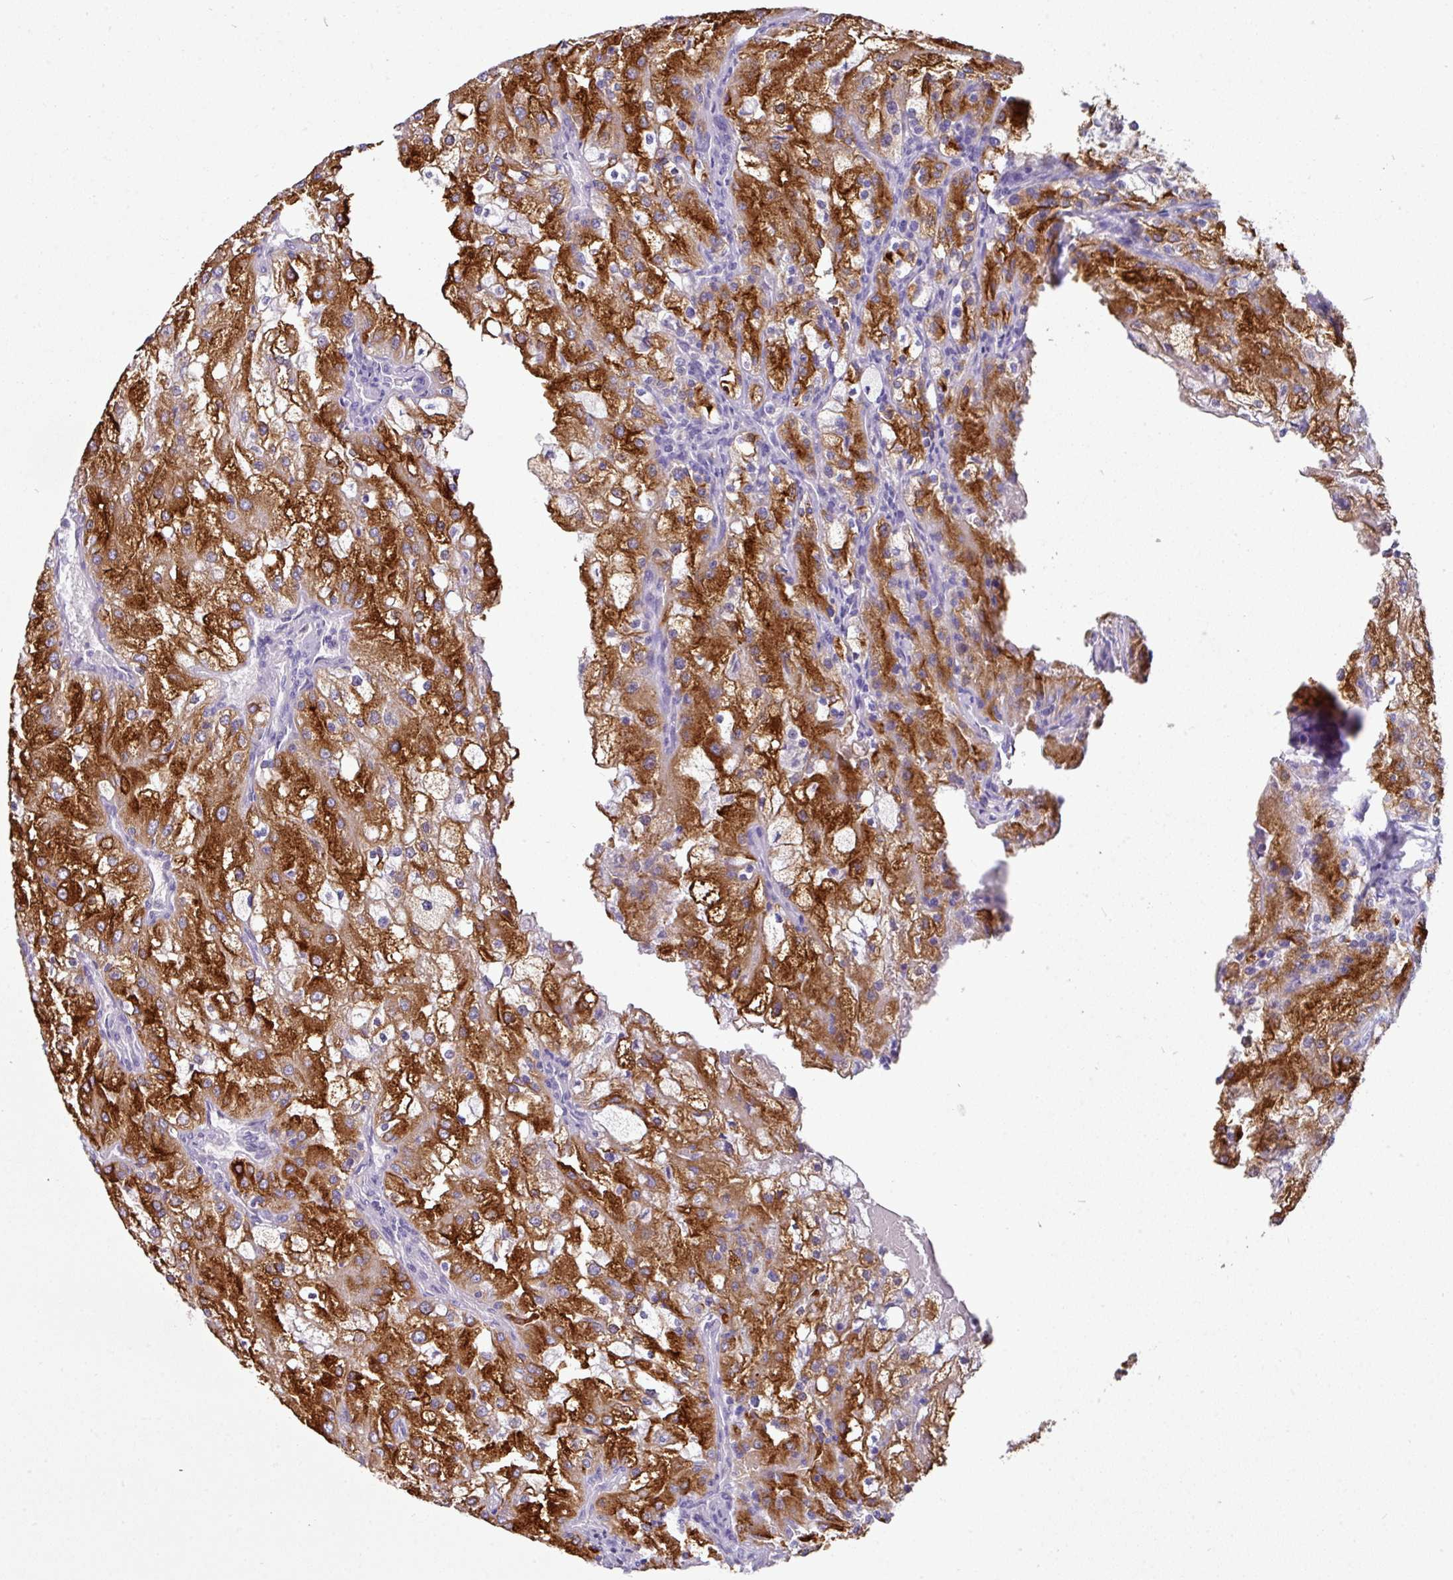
{"staining": {"intensity": "strong", "quantity": ">75%", "location": "cytoplasmic/membranous"}, "tissue": "renal cancer", "cell_type": "Tumor cells", "image_type": "cancer", "snomed": [{"axis": "morphology", "description": "Adenocarcinoma, NOS"}, {"axis": "topography", "description": "Kidney"}], "caption": "Immunohistochemistry (DAB) staining of human adenocarcinoma (renal) shows strong cytoplasmic/membranous protein staining in approximately >75% of tumor cells. The protein of interest is stained brown, and the nuclei are stained in blue (DAB (3,3'-diaminobenzidine) IHC with brightfield microscopy, high magnification).", "gene": "TRAPPC1", "patient": {"sex": "female", "age": 74}}